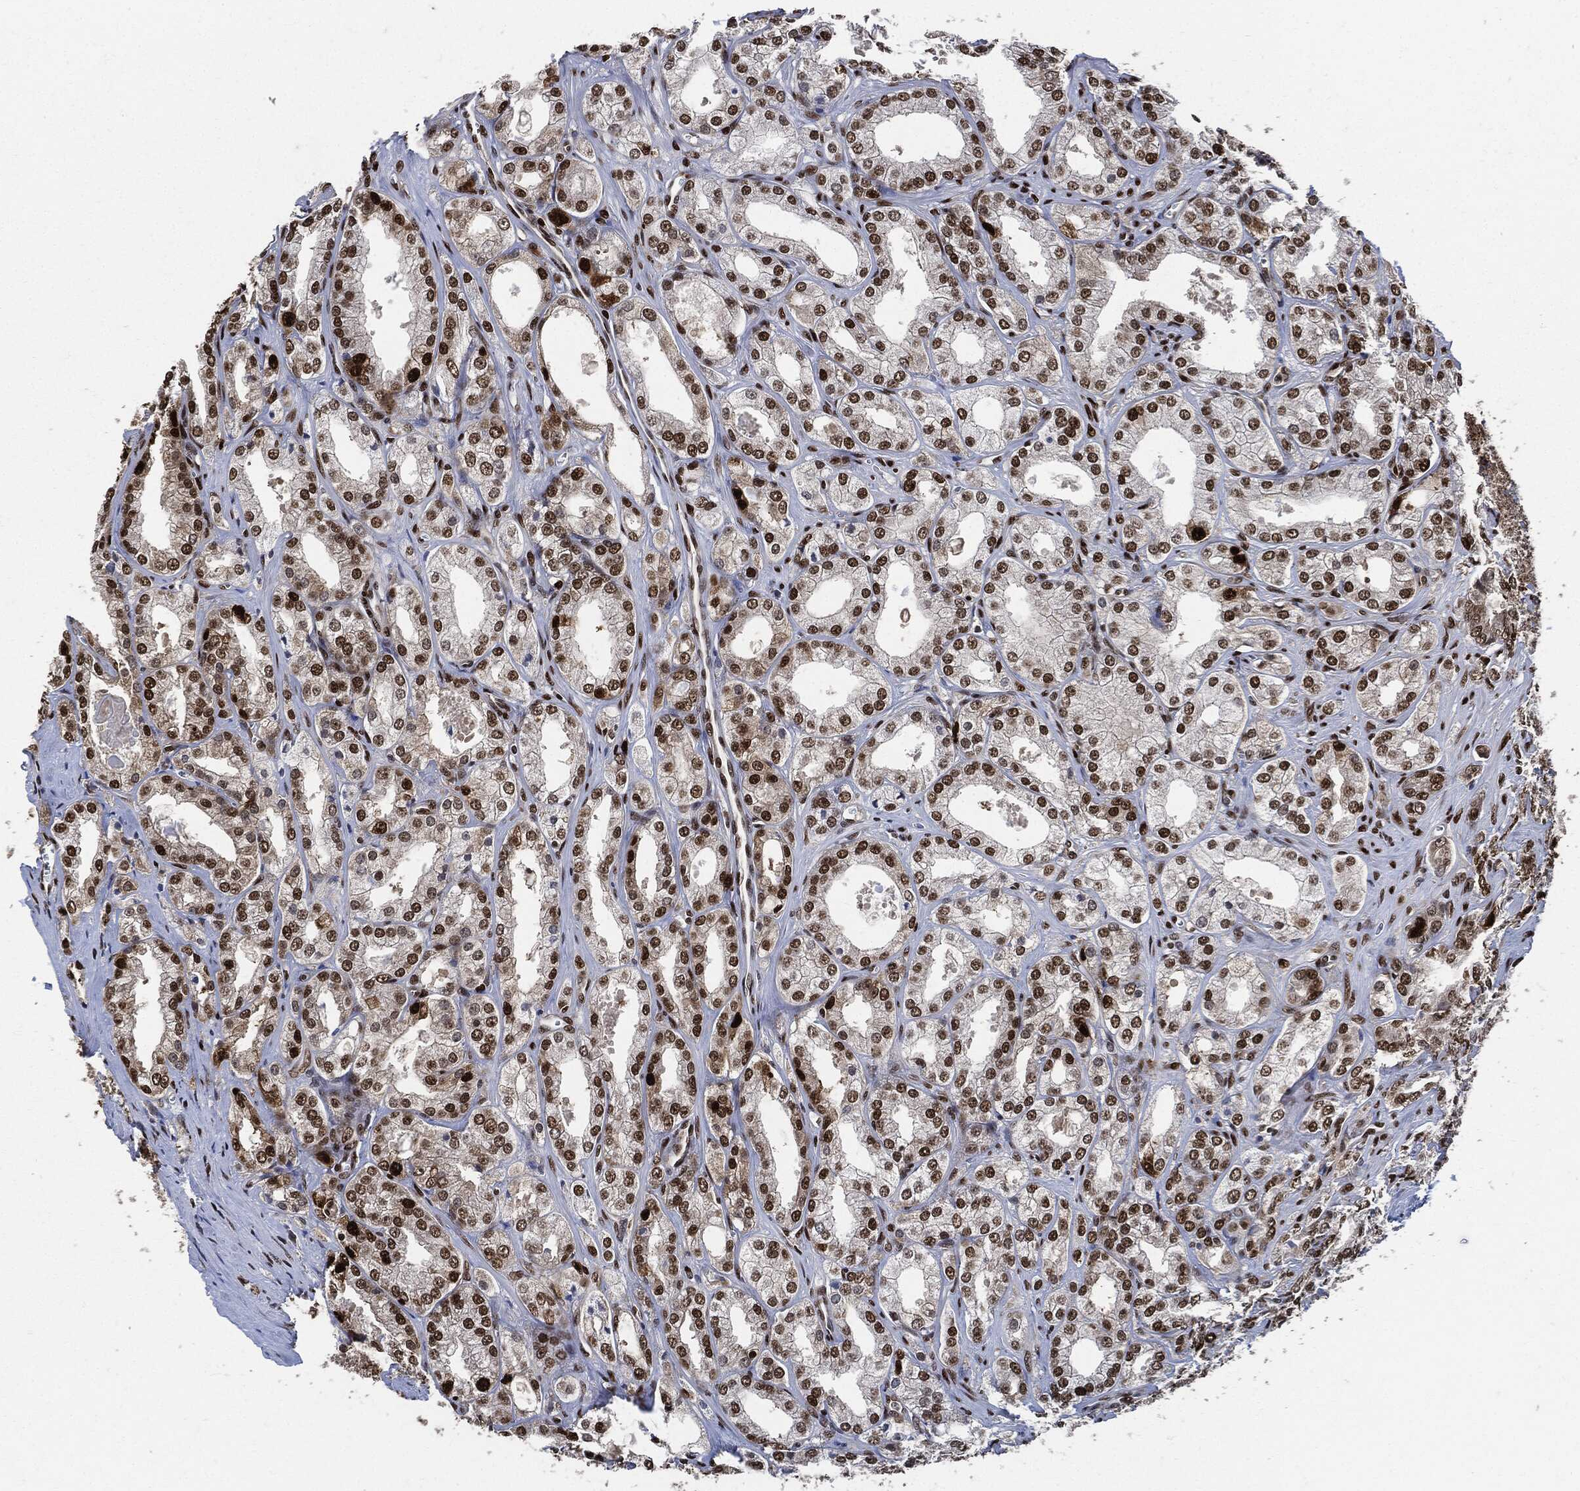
{"staining": {"intensity": "strong", "quantity": ">75%", "location": "nuclear"}, "tissue": "prostate cancer", "cell_type": "Tumor cells", "image_type": "cancer", "snomed": [{"axis": "morphology", "description": "Adenocarcinoma, NOS"}, {"axis": "morphology", "description": "Adenocarcinoma, High grade"}, {"axis": "topography", "description": "Prostate"}], "caption": "Protein expression by immunohistochemistry demonstrates strong nuclear staining in approximately >75% of tumor cells in prostate adenocarcinoma.", "gene": "PCNA", "patient": {"sex": "male", "age": 70}}